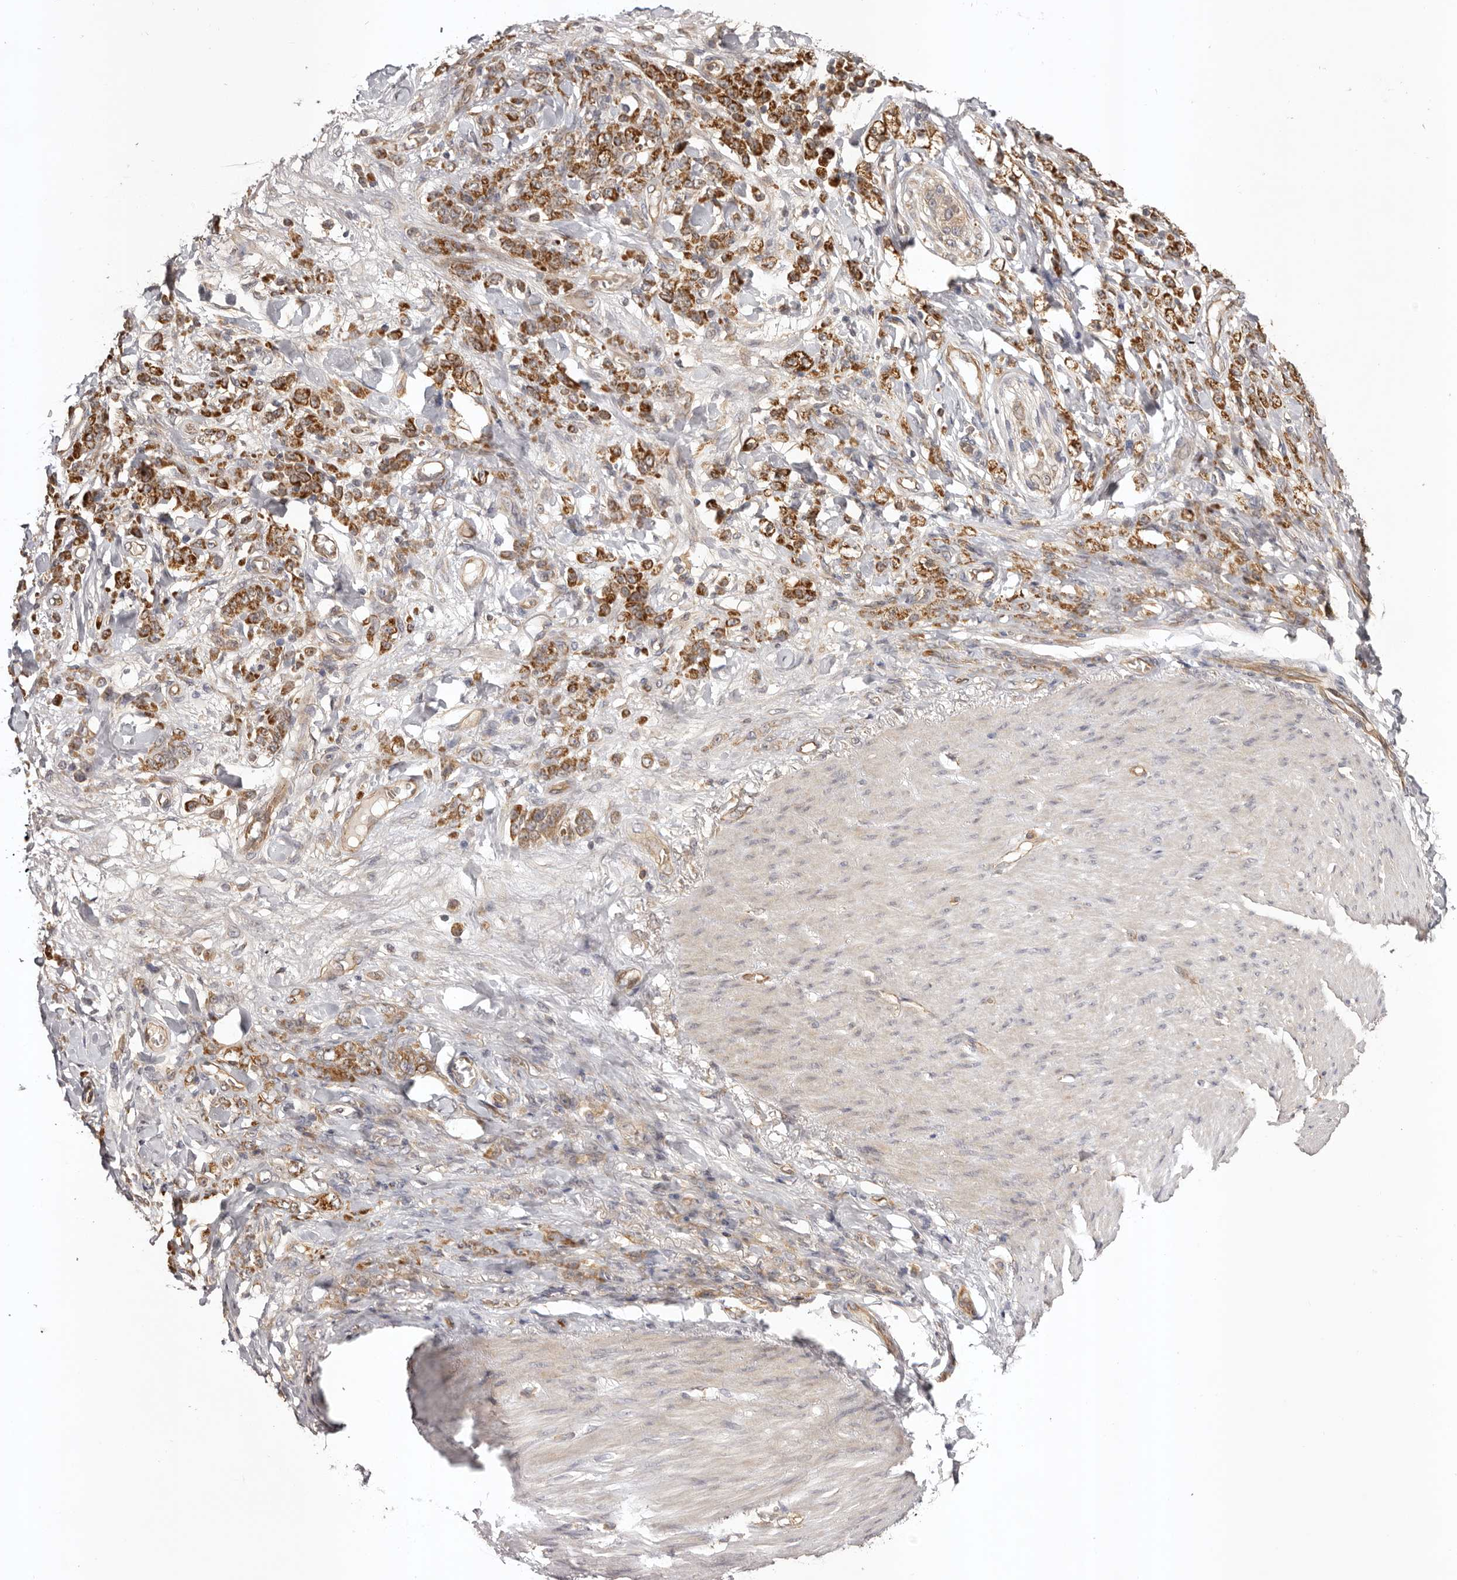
{"staining": {"intensity": "strong", "quantity": ">75%", "location": "cytoplasmic/membranous"}, "tissue": "stomach cancer", "cell_type": "Tumor cells", "image_type": "cancer", "snomed": [{"axis": "morphology", "description": "Normal tissue, NOS"}, {"axis": "morphology", "description": "Adenocarcinoma, NOS"}, {"axis": "topography", "description": "Stomach"}], "caption": "The micrograph exhibits a brown stain indicating the presence of a protein in the cytoplasmic/membranous of tumor cells in stomach cancer. (IHC, brightfield microscopy, high magnification).", "gene": "UBR2", "patient": {"sex": "male", "age": 82}}